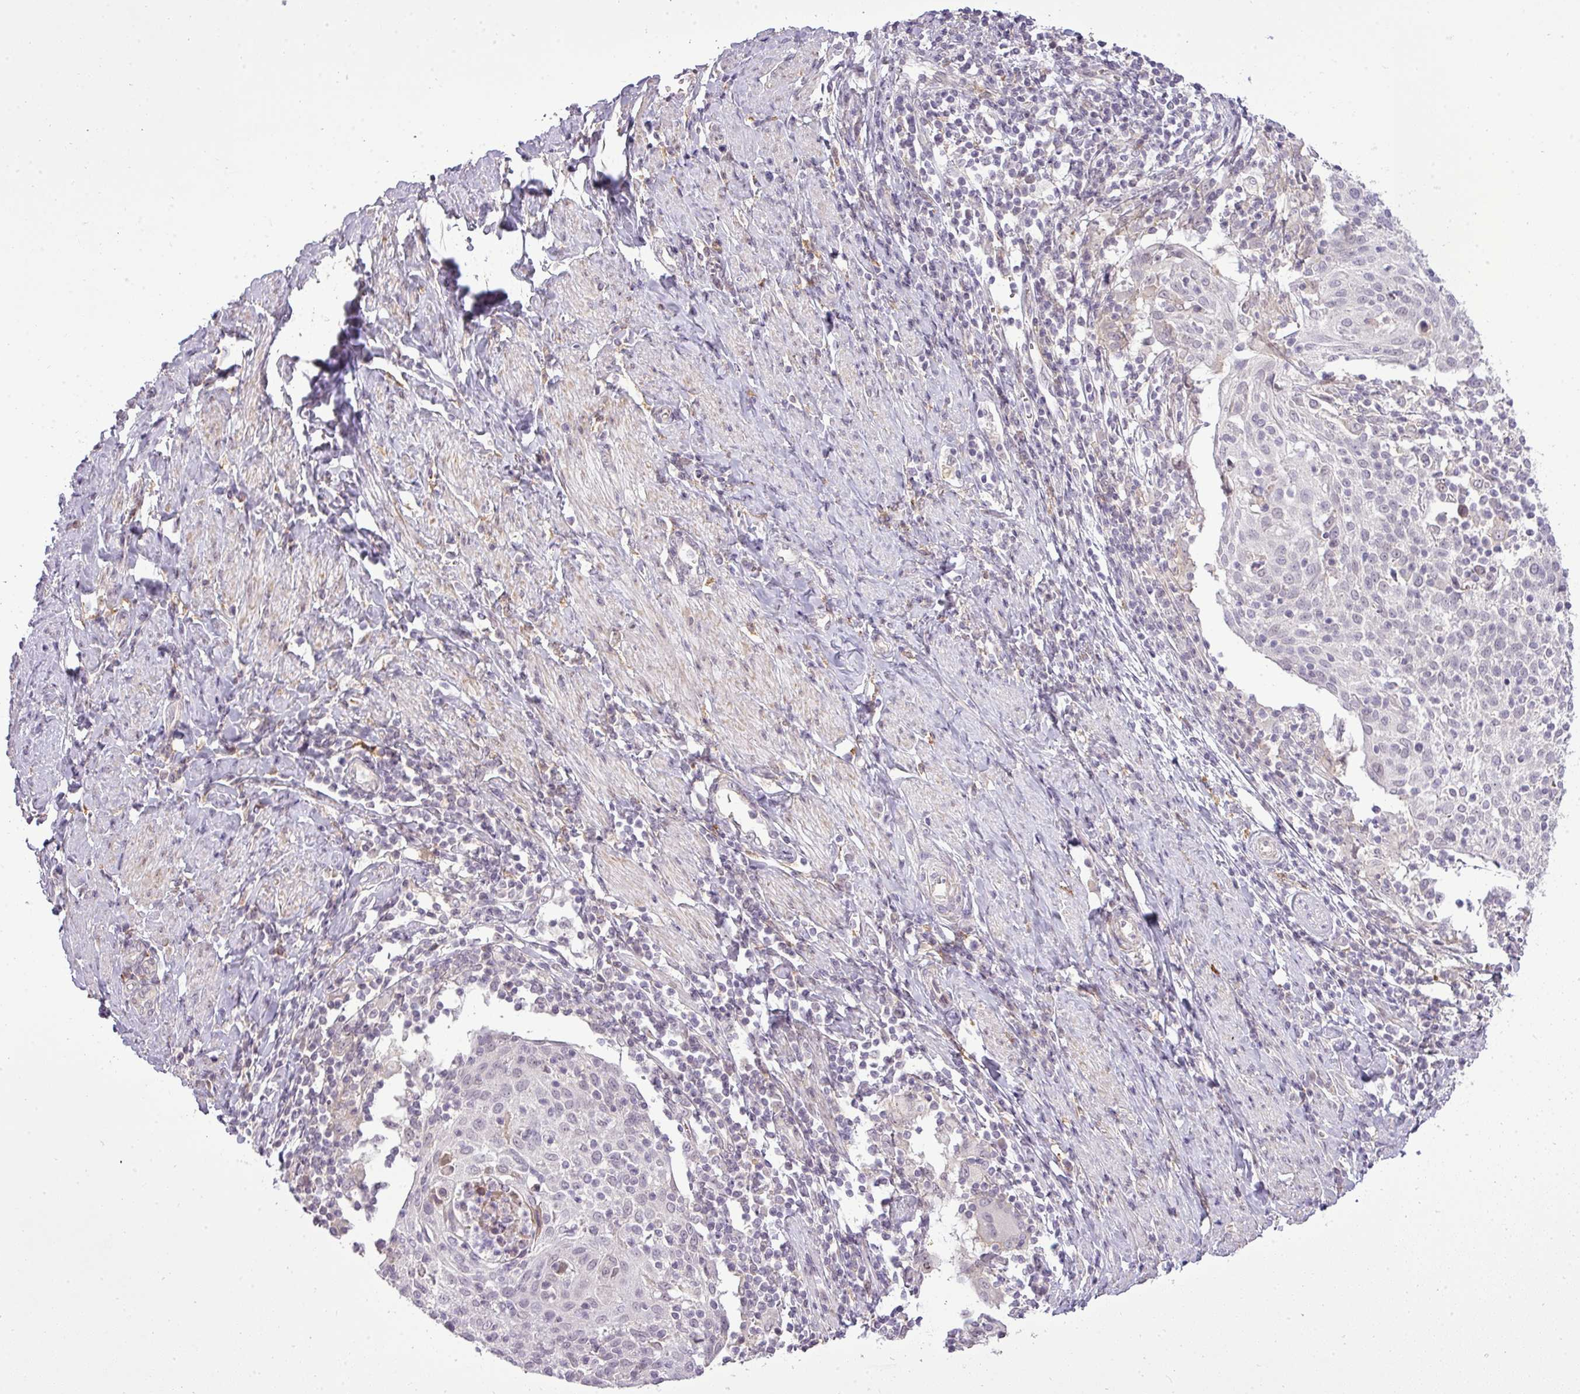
{"staining": {"intensity": "negative", "quantity": "none", "location": "none"}, "tissue": "cervical cancer", "cell_type": "Tumor cells", "image_type": "cancer", "snomed": [{"axis": "morphology", "description": "Squamous cell carcinoma, NOS"}, {"axis": "topography", "description": "Cervix"}], "caption": "Tumor cells show no significant protein expression in cervical squamous cell carcinoma.", "gene": "PDRG1", "patient": {"sex": "female", "age": 52}}